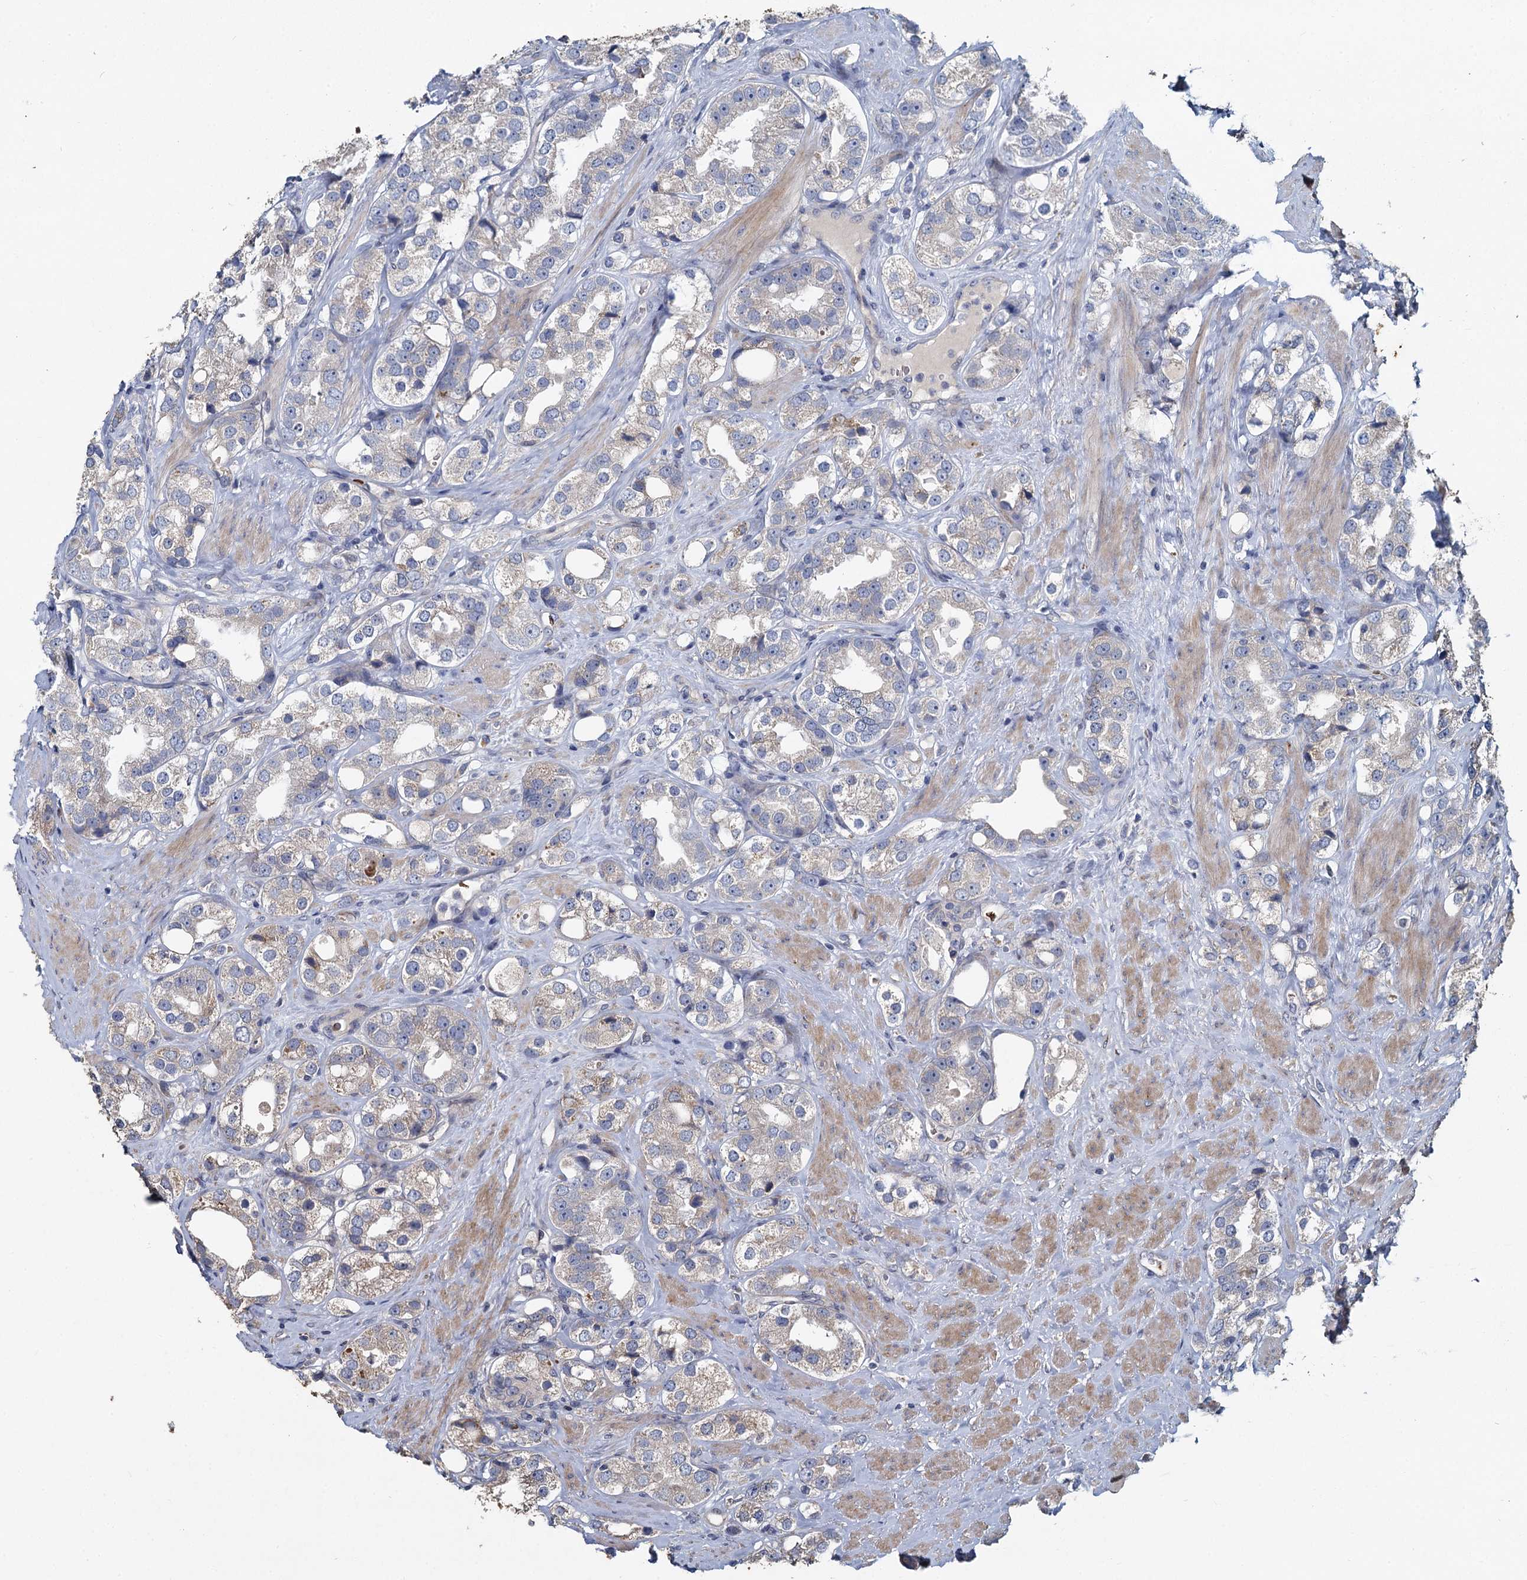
{"staining": {"intensity": "negative", "quantity": "none", "location": "none"}, "tissue": "prostate cancer", "cell_type": "Tumor cells", "image_type": "cancer", "snomed": [{"axis": "morphology", "description": "Adenocarcinoma, NOS"}, {"axis": "topography", "description": "Prostate"}], "caption": "Tumor cells show no significant protein expression in adenocarcinoma (prostate).", "gene": "TCTN2", "patient": {"sex": "male", "age": 79}}